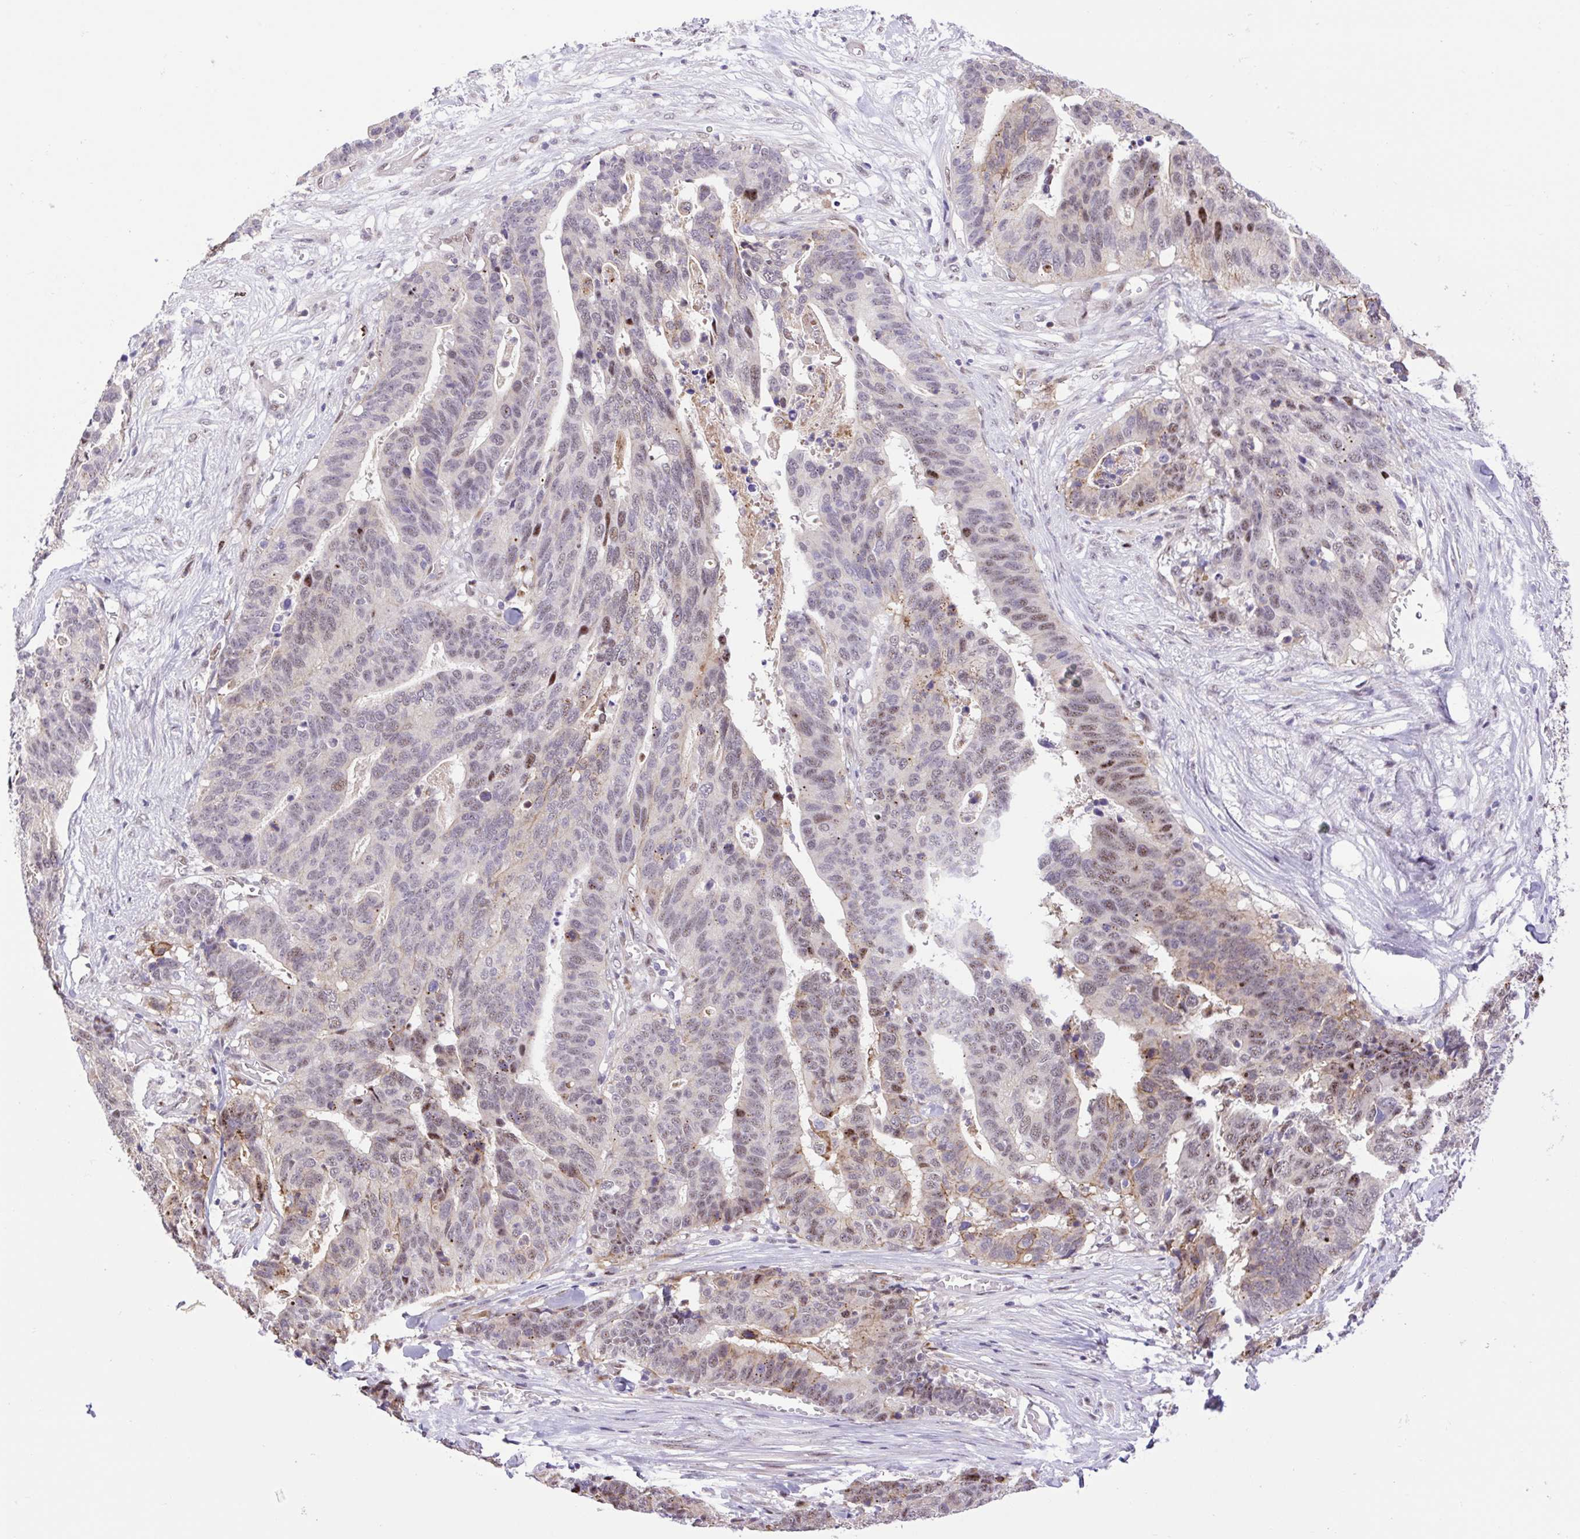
{"staining": {"intensity": "moderate", "quantity": "<25%", "location": "nuclear"}, "tissue": "stomach cancer", "cell_type": "Tumor cells", "image_type": "cancer", "snomed": [{"axis": "morphology", "description": "Adenocarcinoma, NOS"}, {"axis": "topography", "description": "Stomach, upper"}], "caption": "Protein staining of stomach adenocarcinoma tissue shows moderate nuclear positivity in approximately <25% of tumor cells.", "gene": "ERG", "patient": {"sex": "female", "age": 67}}